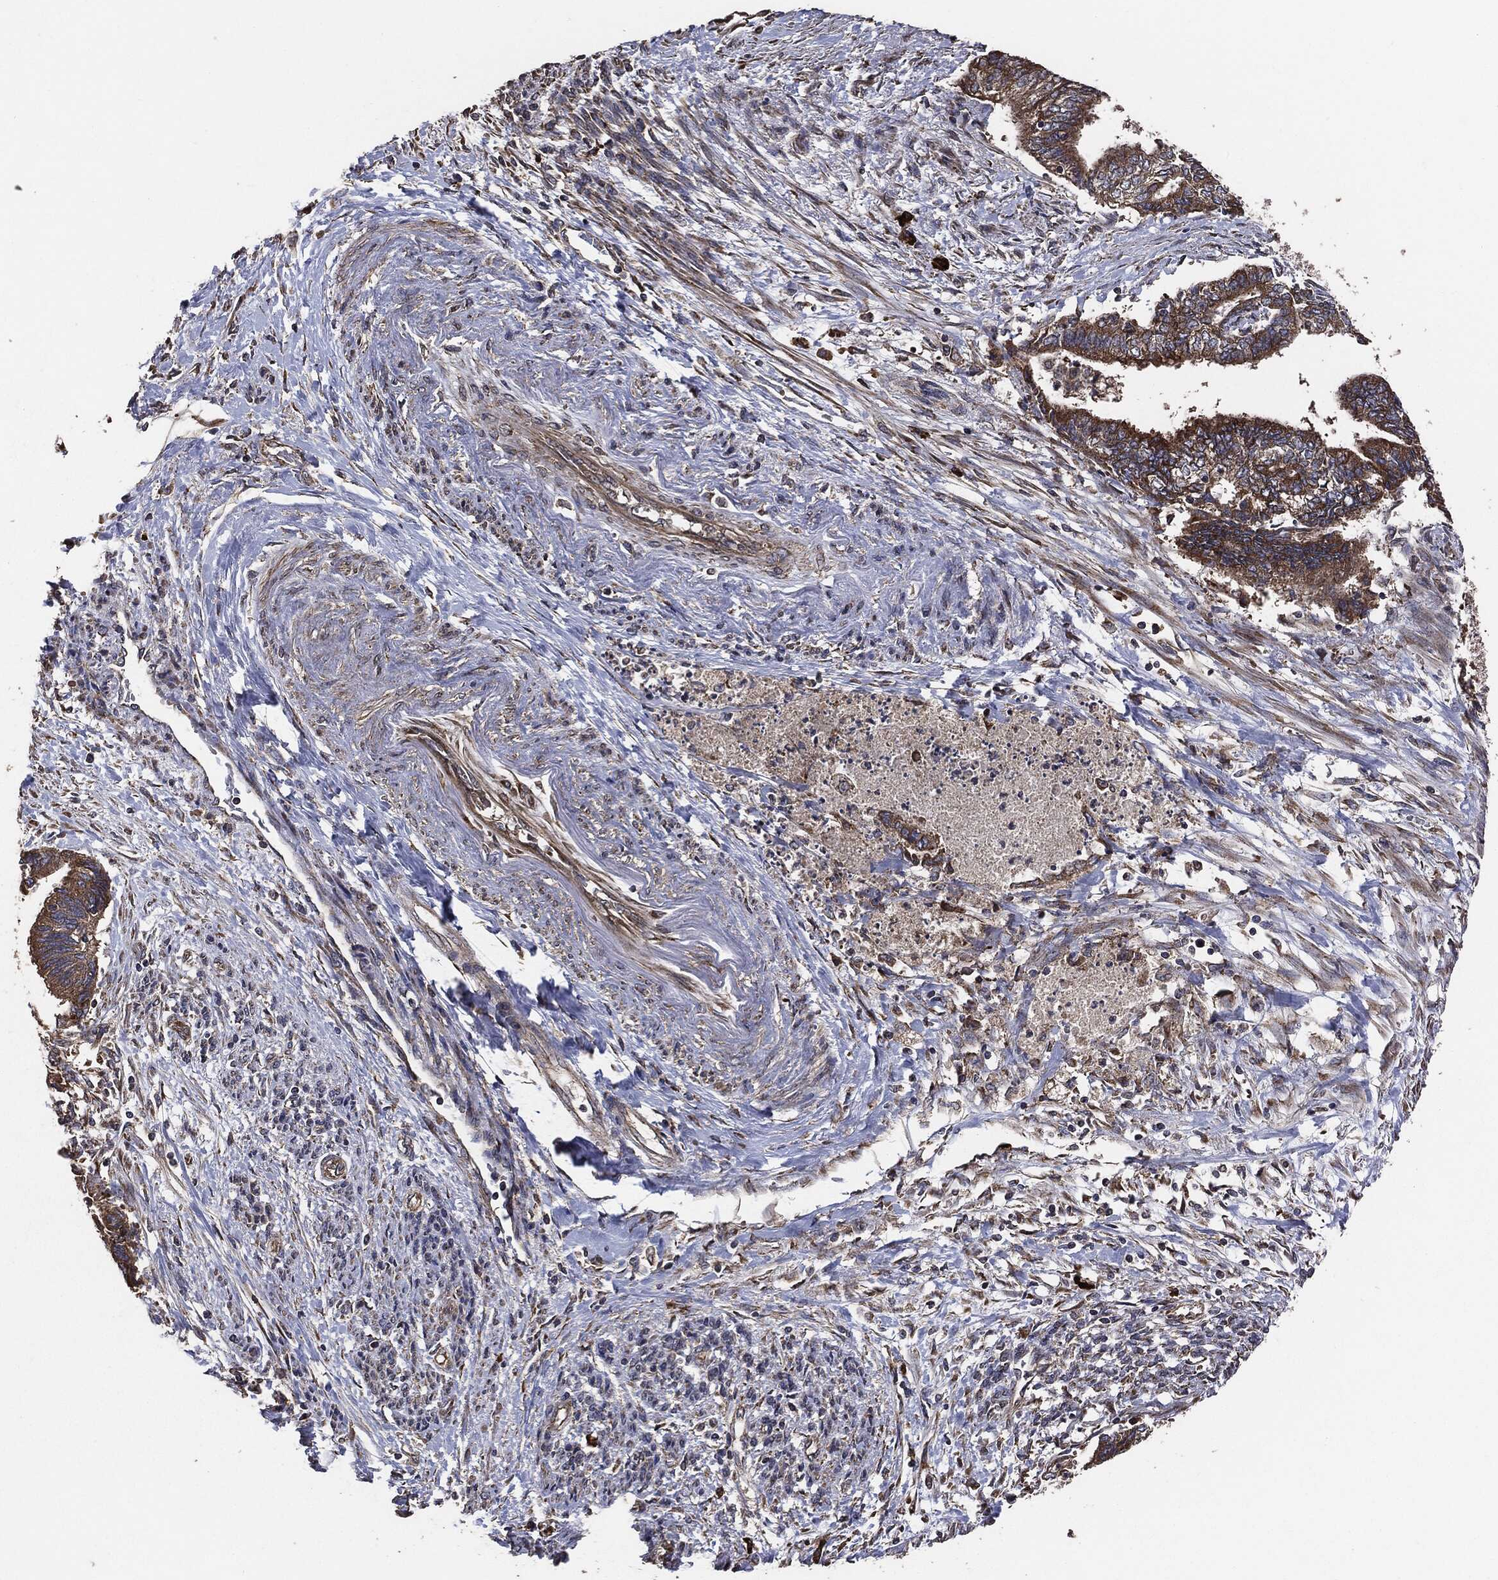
{"staining": {"intensity": "strong", "quantity": ">75%", "location": "cytoplasmic/membranous"}, "tissue": "endometrial cancer", "cell_type": "Tumor cells", "image_type": "cancer", "snomed": [{"axis": "morphology", "description": "Adenocarcinoma, NOS"}, {"axis": "topography", "description": "Endometrium"}], "caption": "IHC of endometrial cancer displays high levels of strong cytoplasmic/membranous expression in about >75% of tumor cells.", "gene": "STK3", "patient": {"sex": "female", "age": 65}}